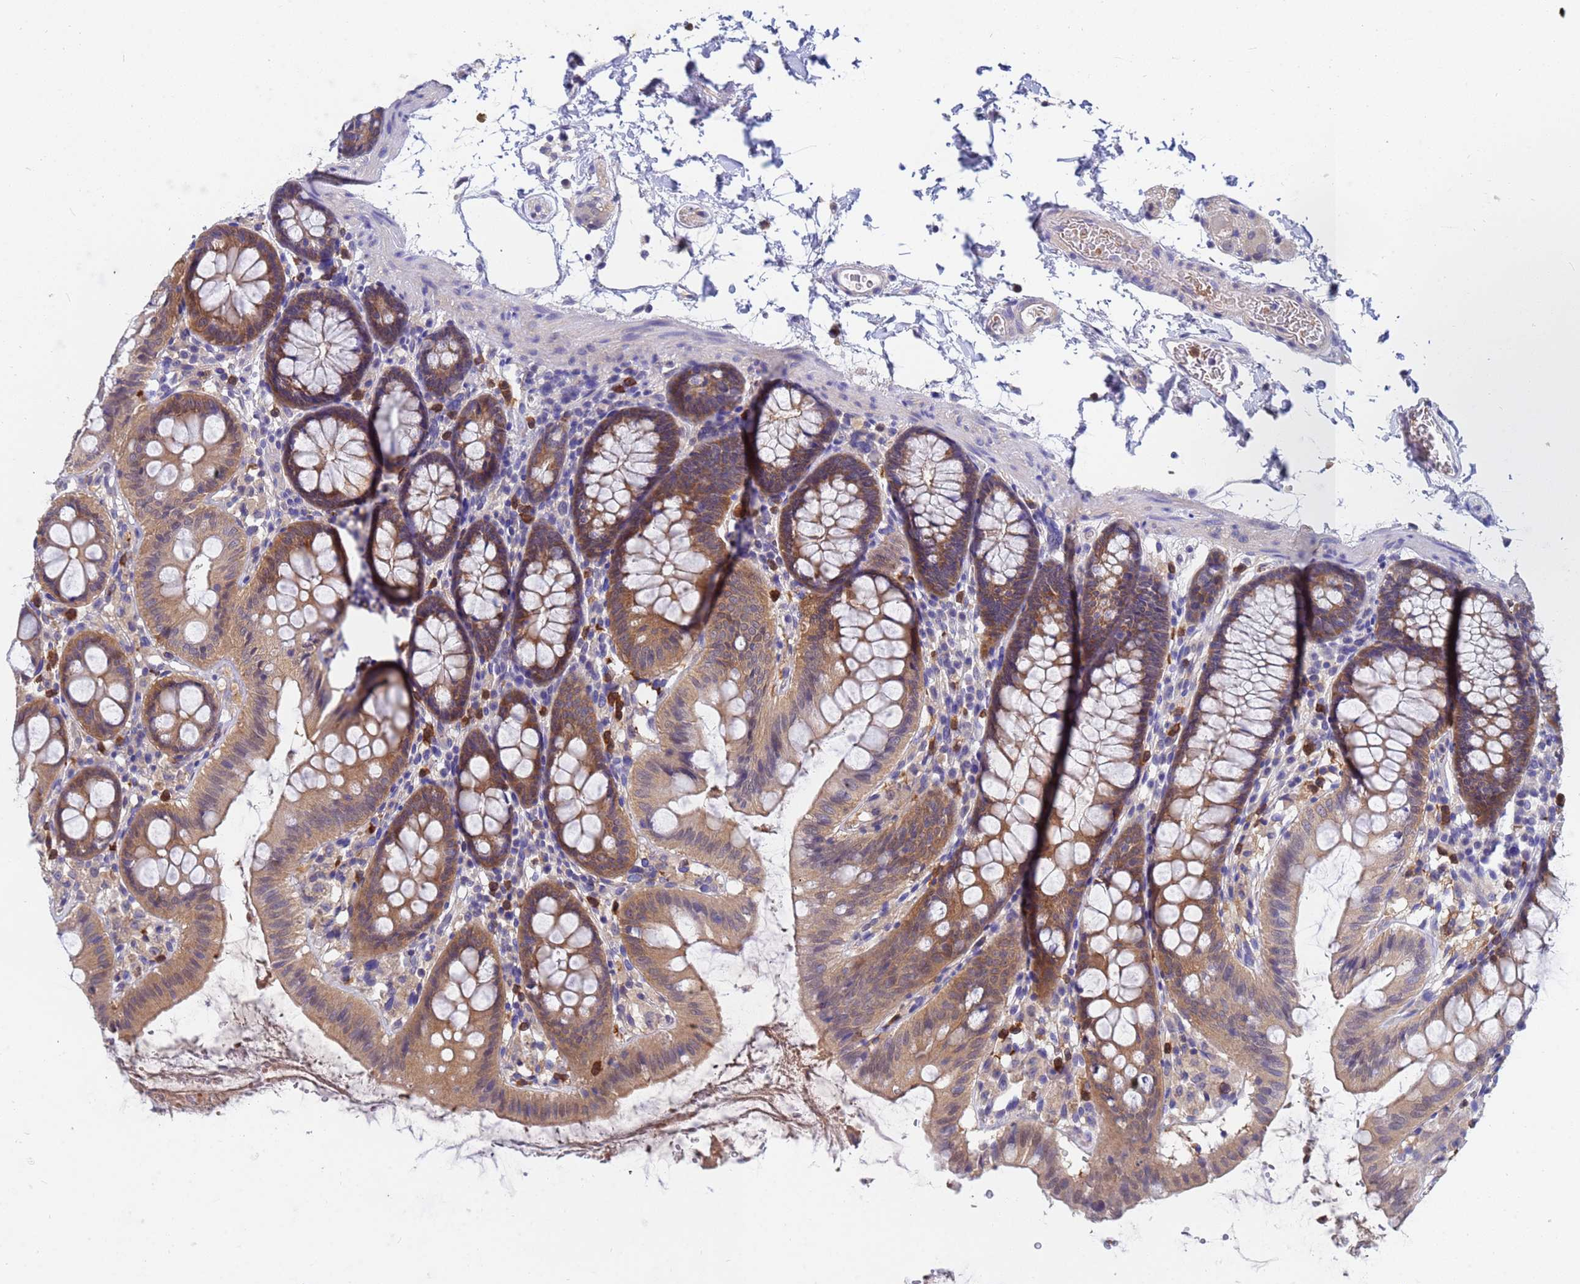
{"staining": {"intensity": "weak", "quantity": ">75%", "location": "cytoplasmic/membranous"}, "tissue": "colon", "cell_type": "Endothelial cells", "image_type": "normal", "snomed": [{"axis": "morphology", "description": "Normal tissue, NOS"}, {"axis": "topography", "description": "Colon"}], "caption": "Endothelial cells display weak cytoplasmic/membranous expression in approximately >75% of cells in normal colon. Using DAB (brown) and hematoxylin (blue) stains, captured at high magnification using brightfield microscopy.", "gene": "TTLL11", "patient": {"sex": "male", "age": 75}}